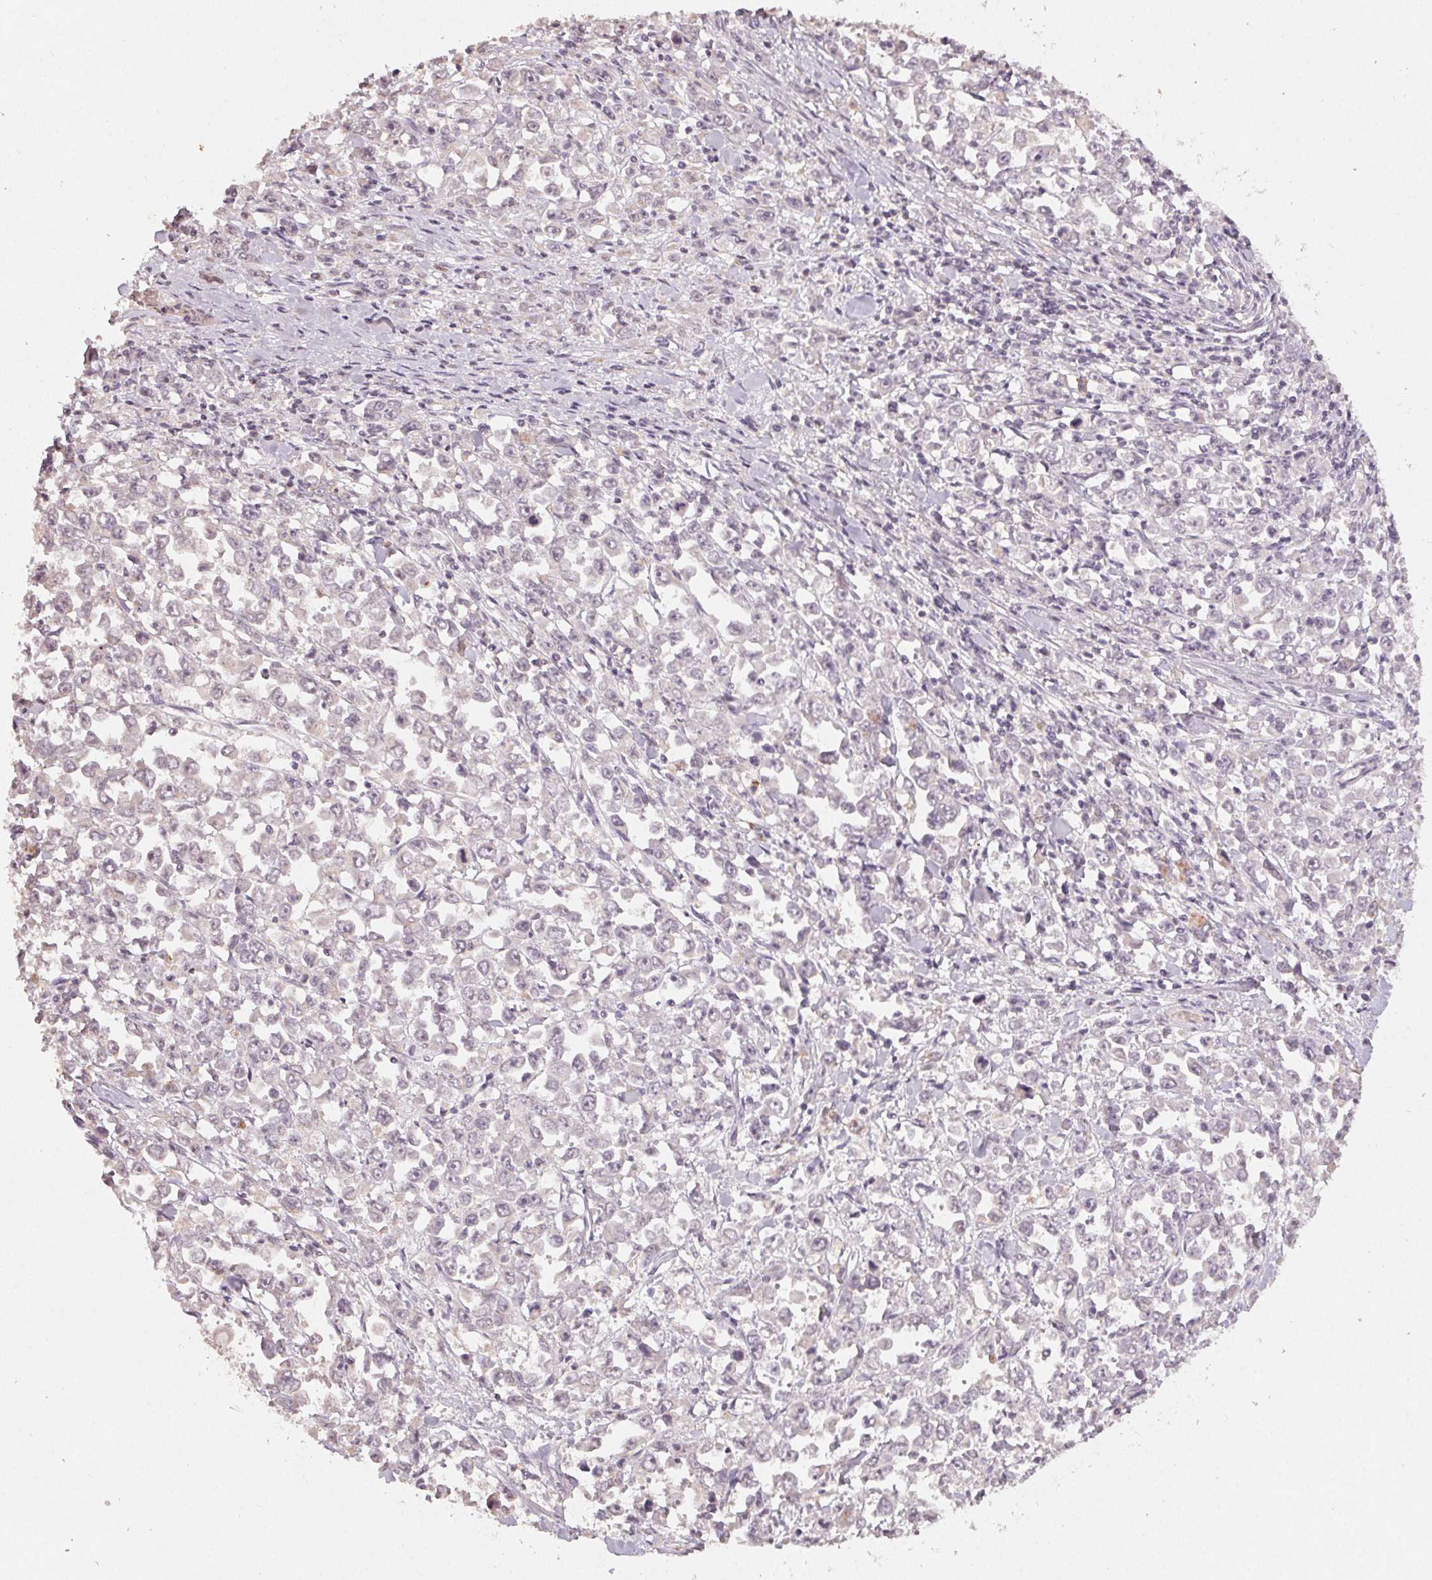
{"staining": {"intensity": "negative", "quantity": "none", "location": "none"}, "tissue": "stomach cancer", "cell_type": "Tumor cells", "image_type": "cancer", "snomed": [{"axis": "morphology", "description": "Adenocarcinoma, NOS"}, {"axis": "topography", "description": "Stomach, upper"}], "caption": "This is an IHC photomicrograph of stomach cancer (adenocarcinoma). There is no positivity in tumor cells.", "gene": "KLRC3", "patient": {"sex": "male", "age": 70}}